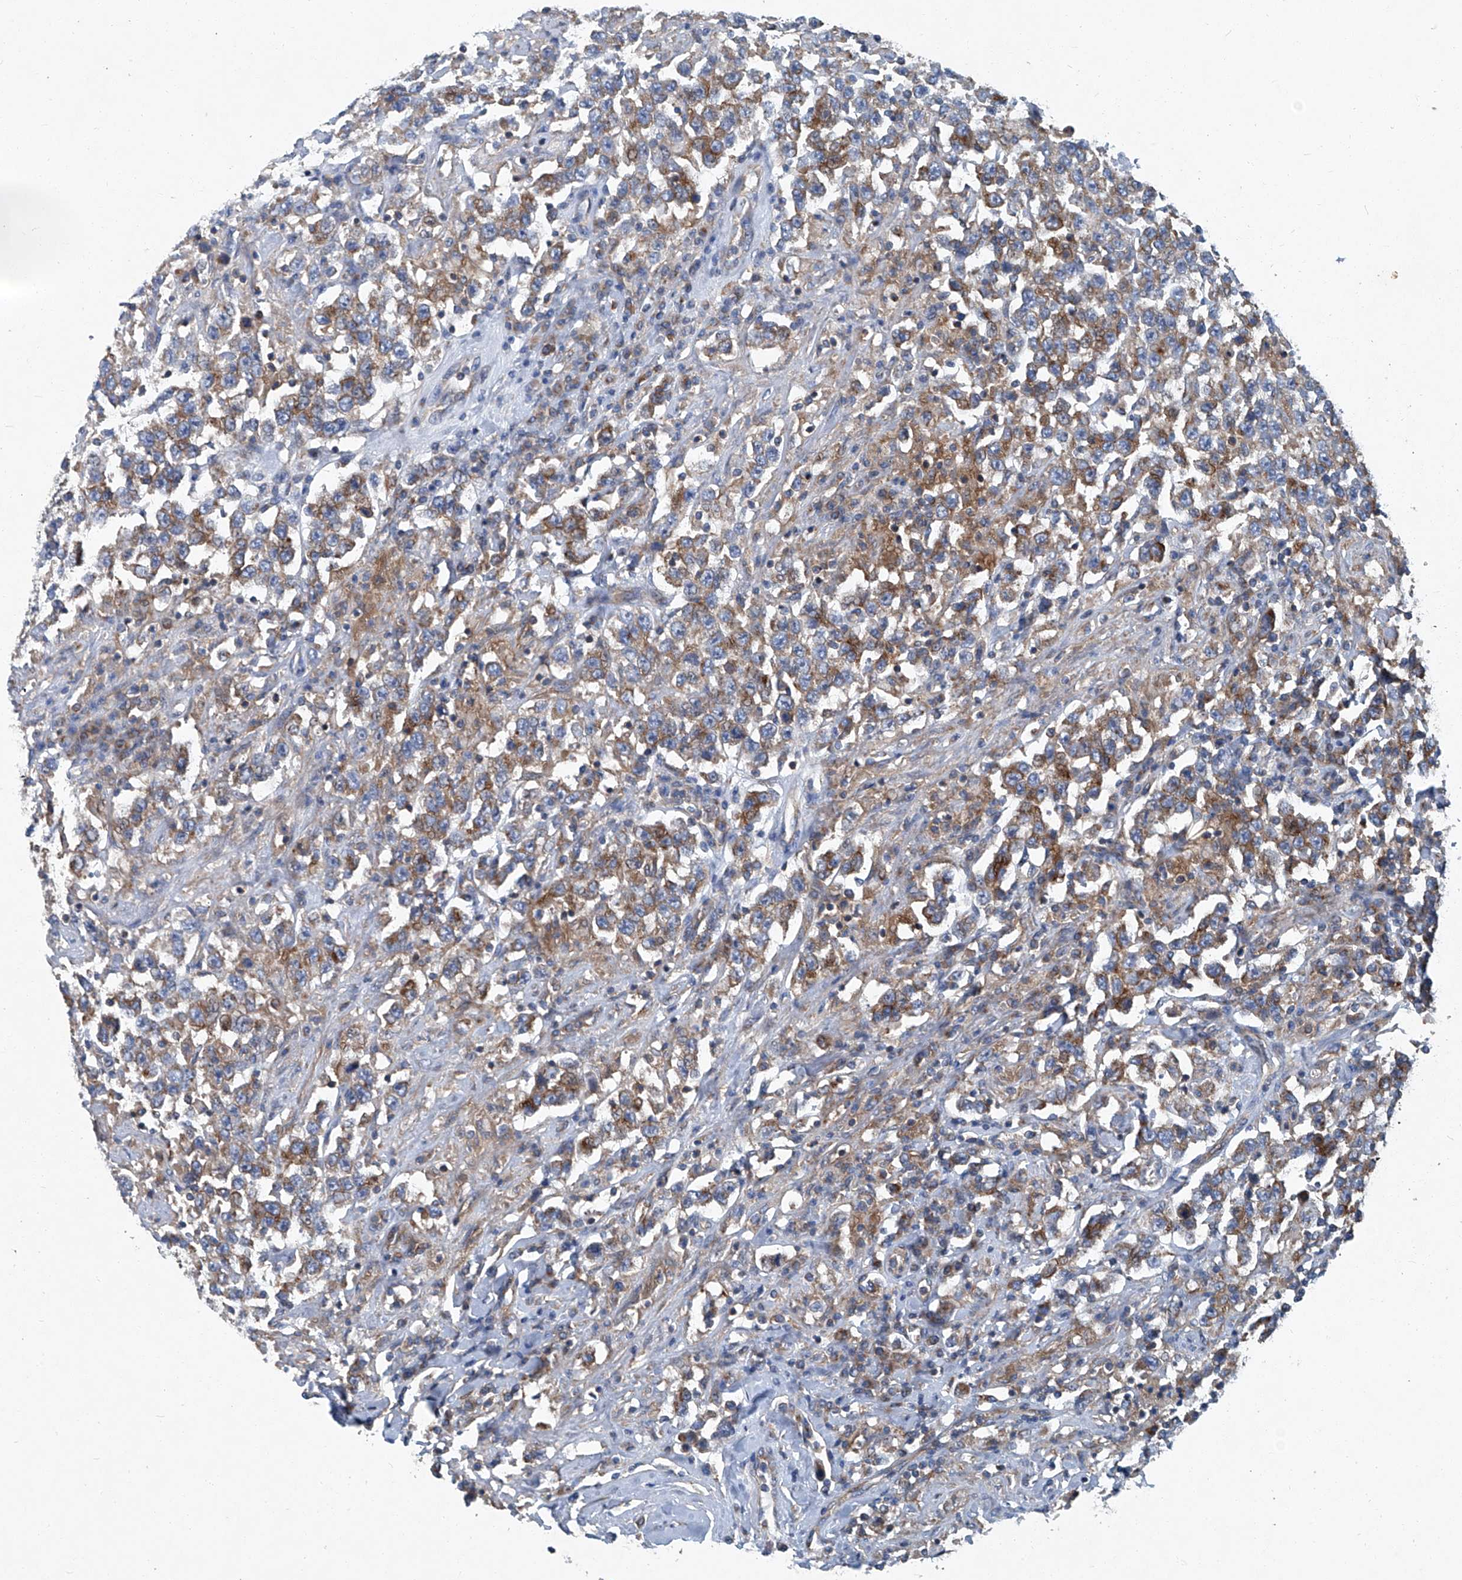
{"staining": {"intensity": "moderate", "quantity": ">75%", "location": "cytoplasmic/membranous"}, "tissue": "testis cancer", "cell_type": "Tumor cells", "image_type": "cancer", "snomed": [{"axis": "morphology", "description": "Seminoma, NOS"}, {"axis": "topography", "description": "Testis"}], "caption": "IHC photomicrograph of neoplastic tissue: testis seminoma stained using immunohistochemistry (IHC) exhibits medium levels of moderate protein expression localized specifically in the cytoplasmic/membranous of tumor cells, appearing as a cytoplasmic/membranous brown color.", "gene": "PIGH", "patient": {"sex": "male", "age": 41}}